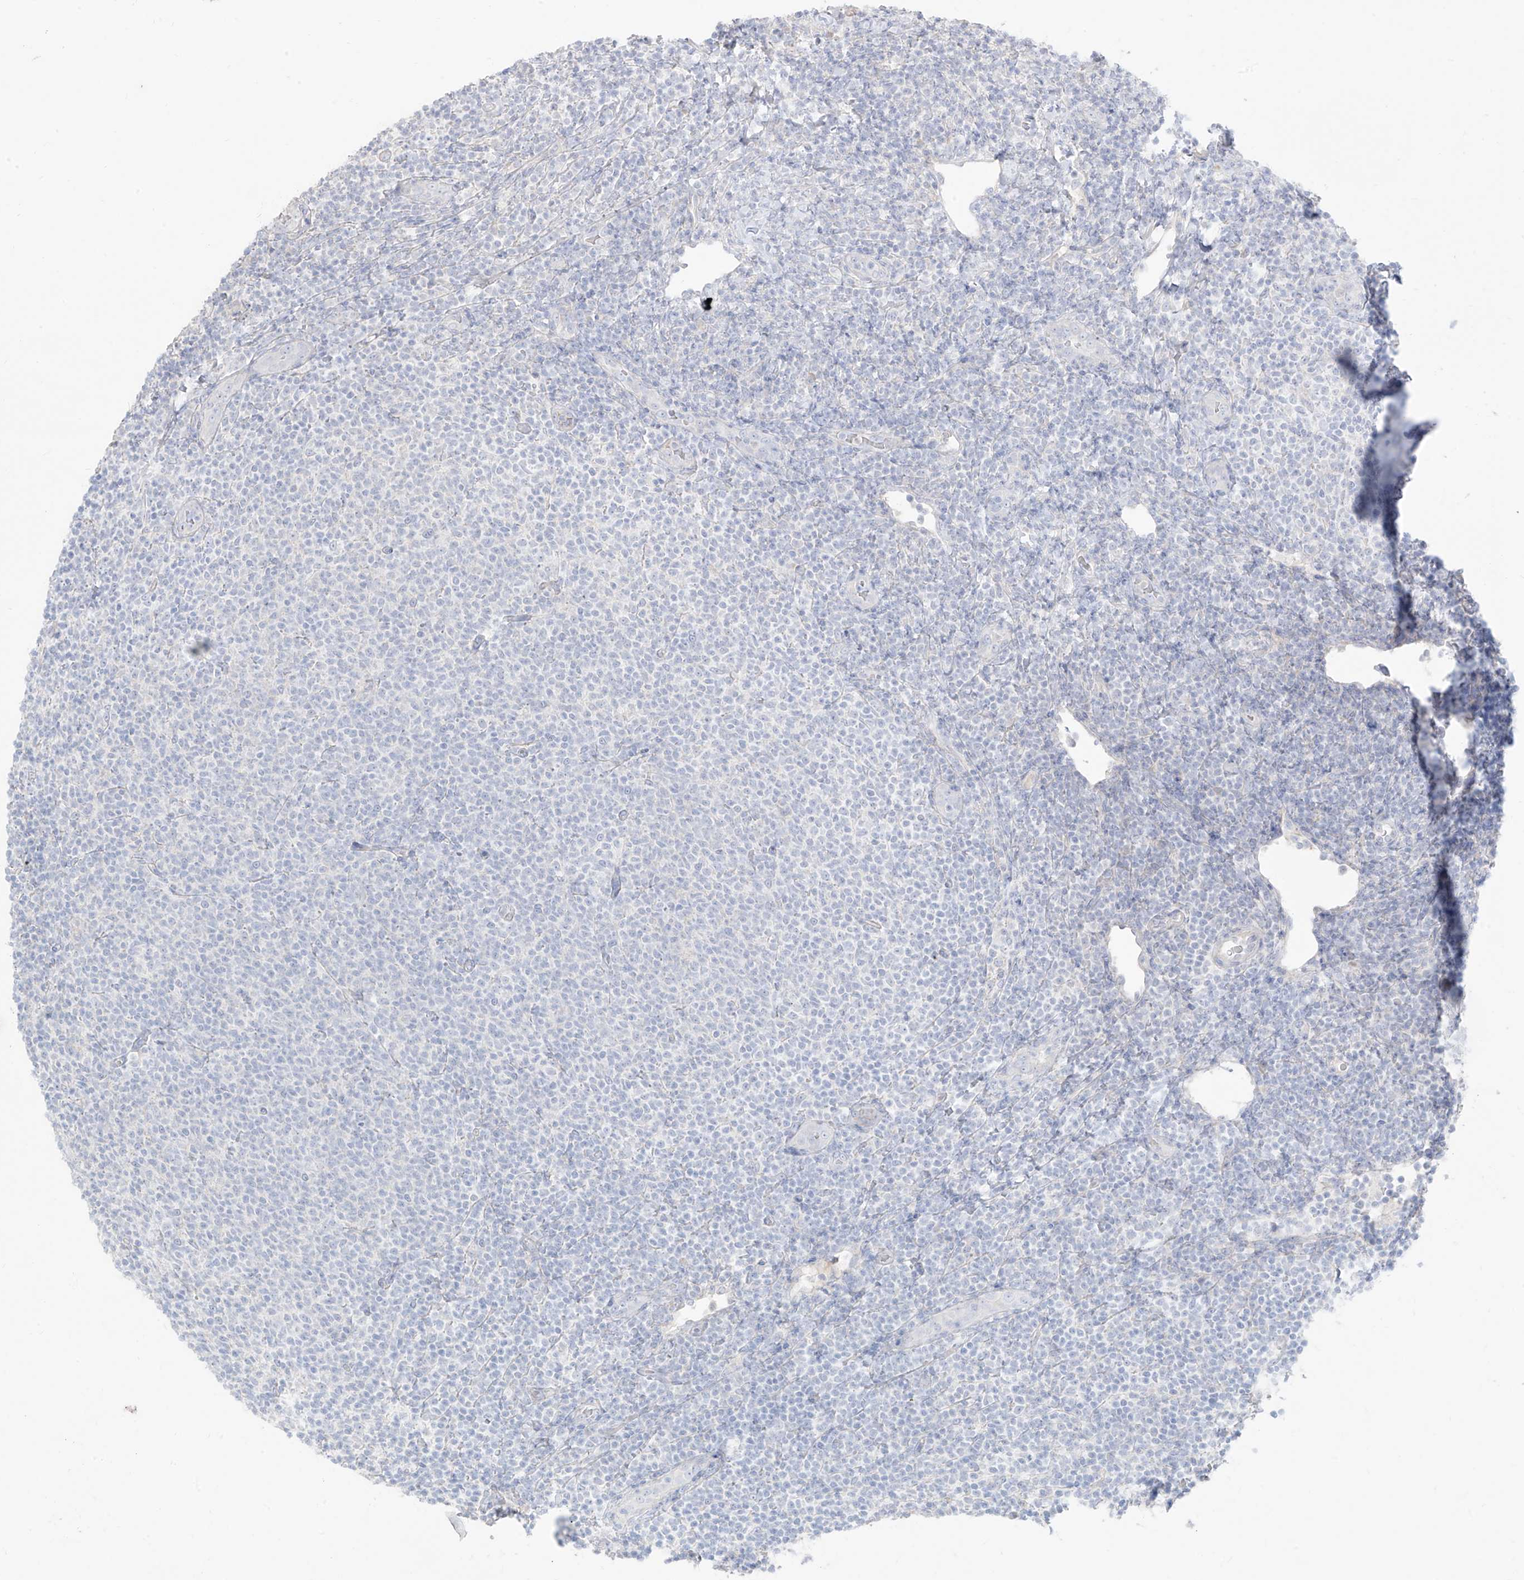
{"staining": {"intensity": "negative", "quantity": "none", "location": "none"}, "tissue": "lymphoma", "cell_type": "Tumor cells", "image_type": "cancer", "snomed": [{"axis": "morphology", "description": "Malignant lymphoma, non-Hodgkin's type, Low grade"}, {"axis": "topography", "description": "Lymph node"}], "caption": "Immunohistochemistry histopathology image of neoplastic tissue: human lymphoma stained with DAB (3,3'-diaminobenzidine) reveals no significant protein positivity in tumor cells. (Brightfield microscopy of DAB immunohistochemistry at high magnification).", "gene": "ARHGEF40", "patient": {"sex": "male", "age": 66}}